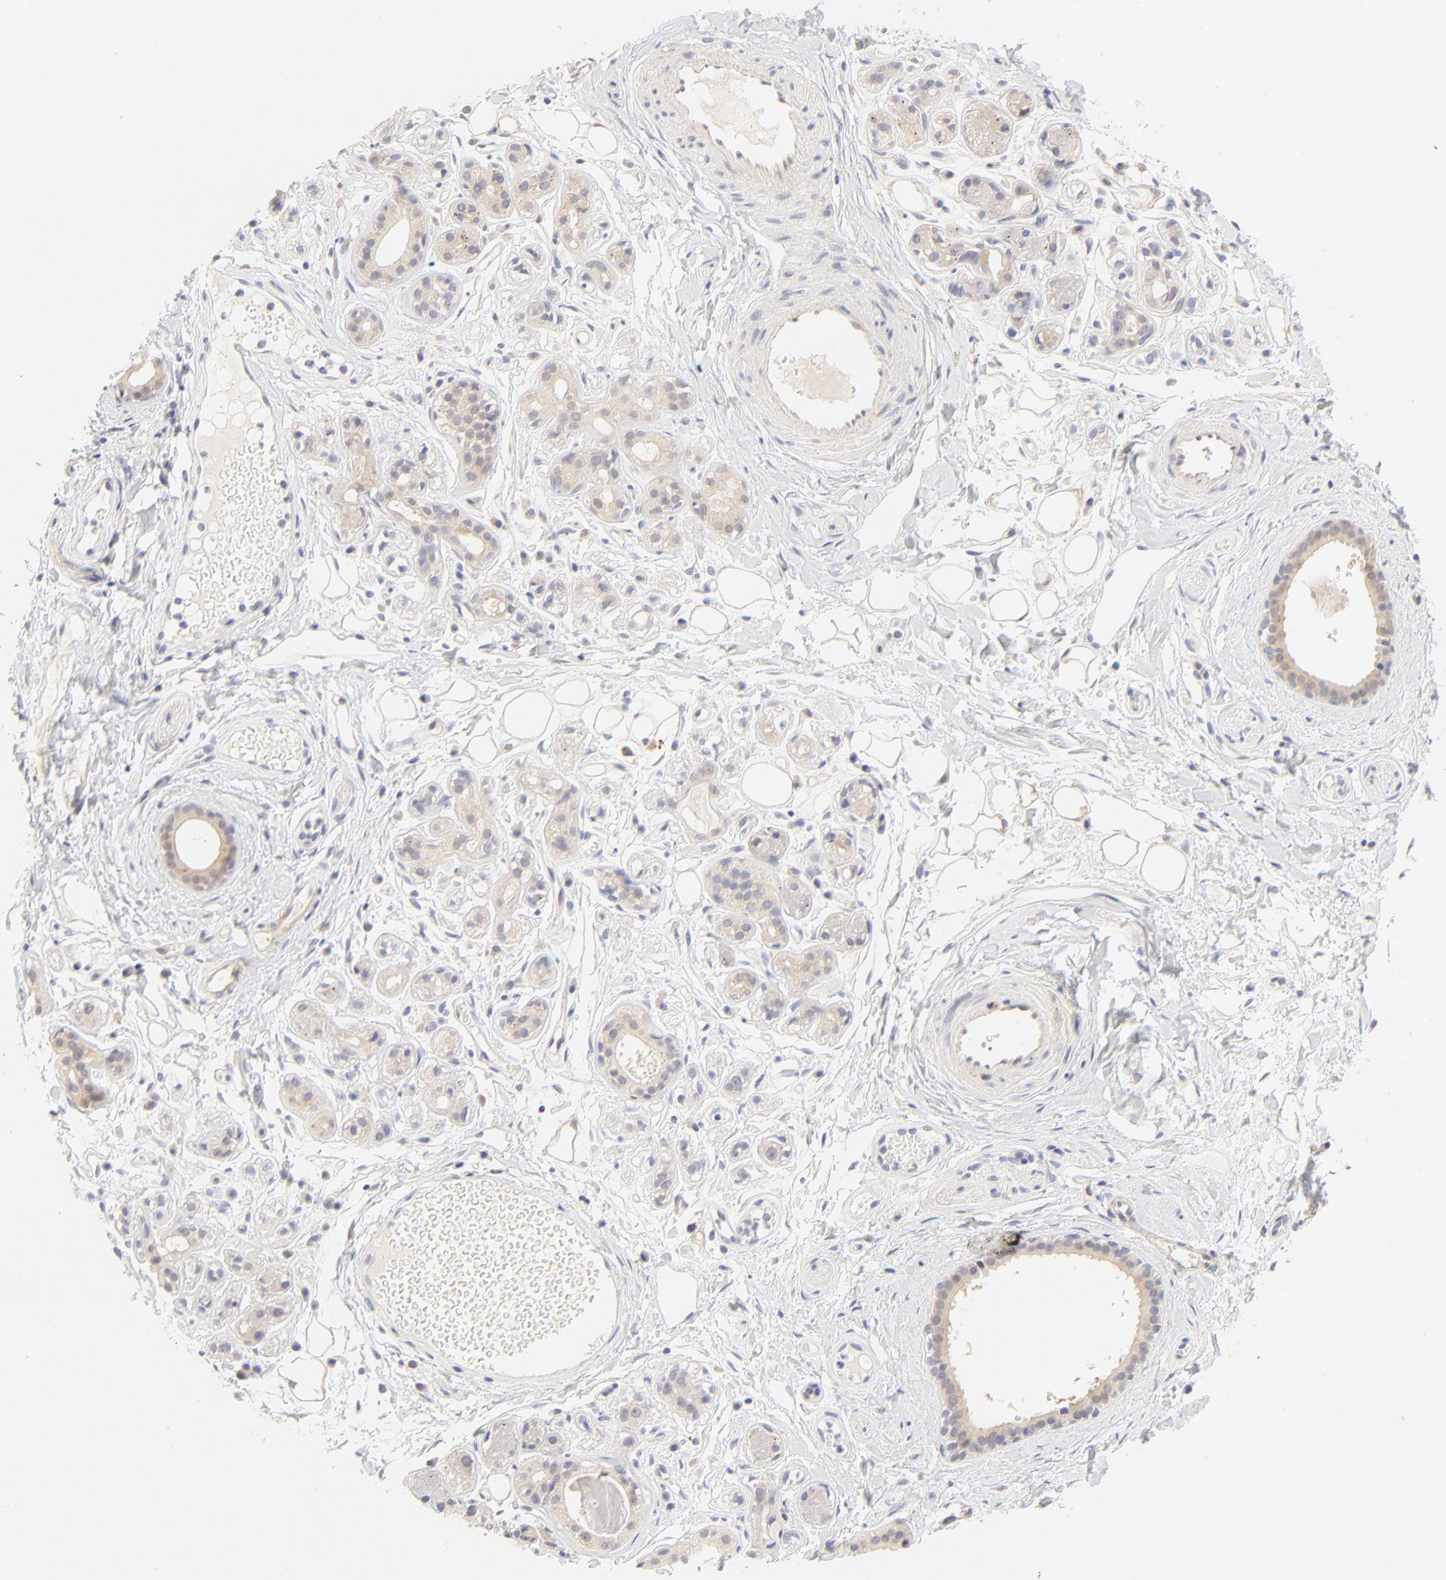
{"staining": {"intensity": "weak", "quantity": ">75%", "location": "cytoplasmic/membranous"}, "tissue": "salivary gland", "cell_type": "Glandular cells", "image_type": "normal", "snomed": [{"axis": "morphology", "description": "Normal tissue, NOS"}, {"axis": "topography", "description": "Salivary gland"}], "caption": "The micrograph reveals a brown stain indicating the presence of a protein in the cytoplasmic/membranous of glandular cells in salivary gland. Nuclei are stained in blue.", "gene": "NKX2", "patient": {"sex": "male", "age": 54}}